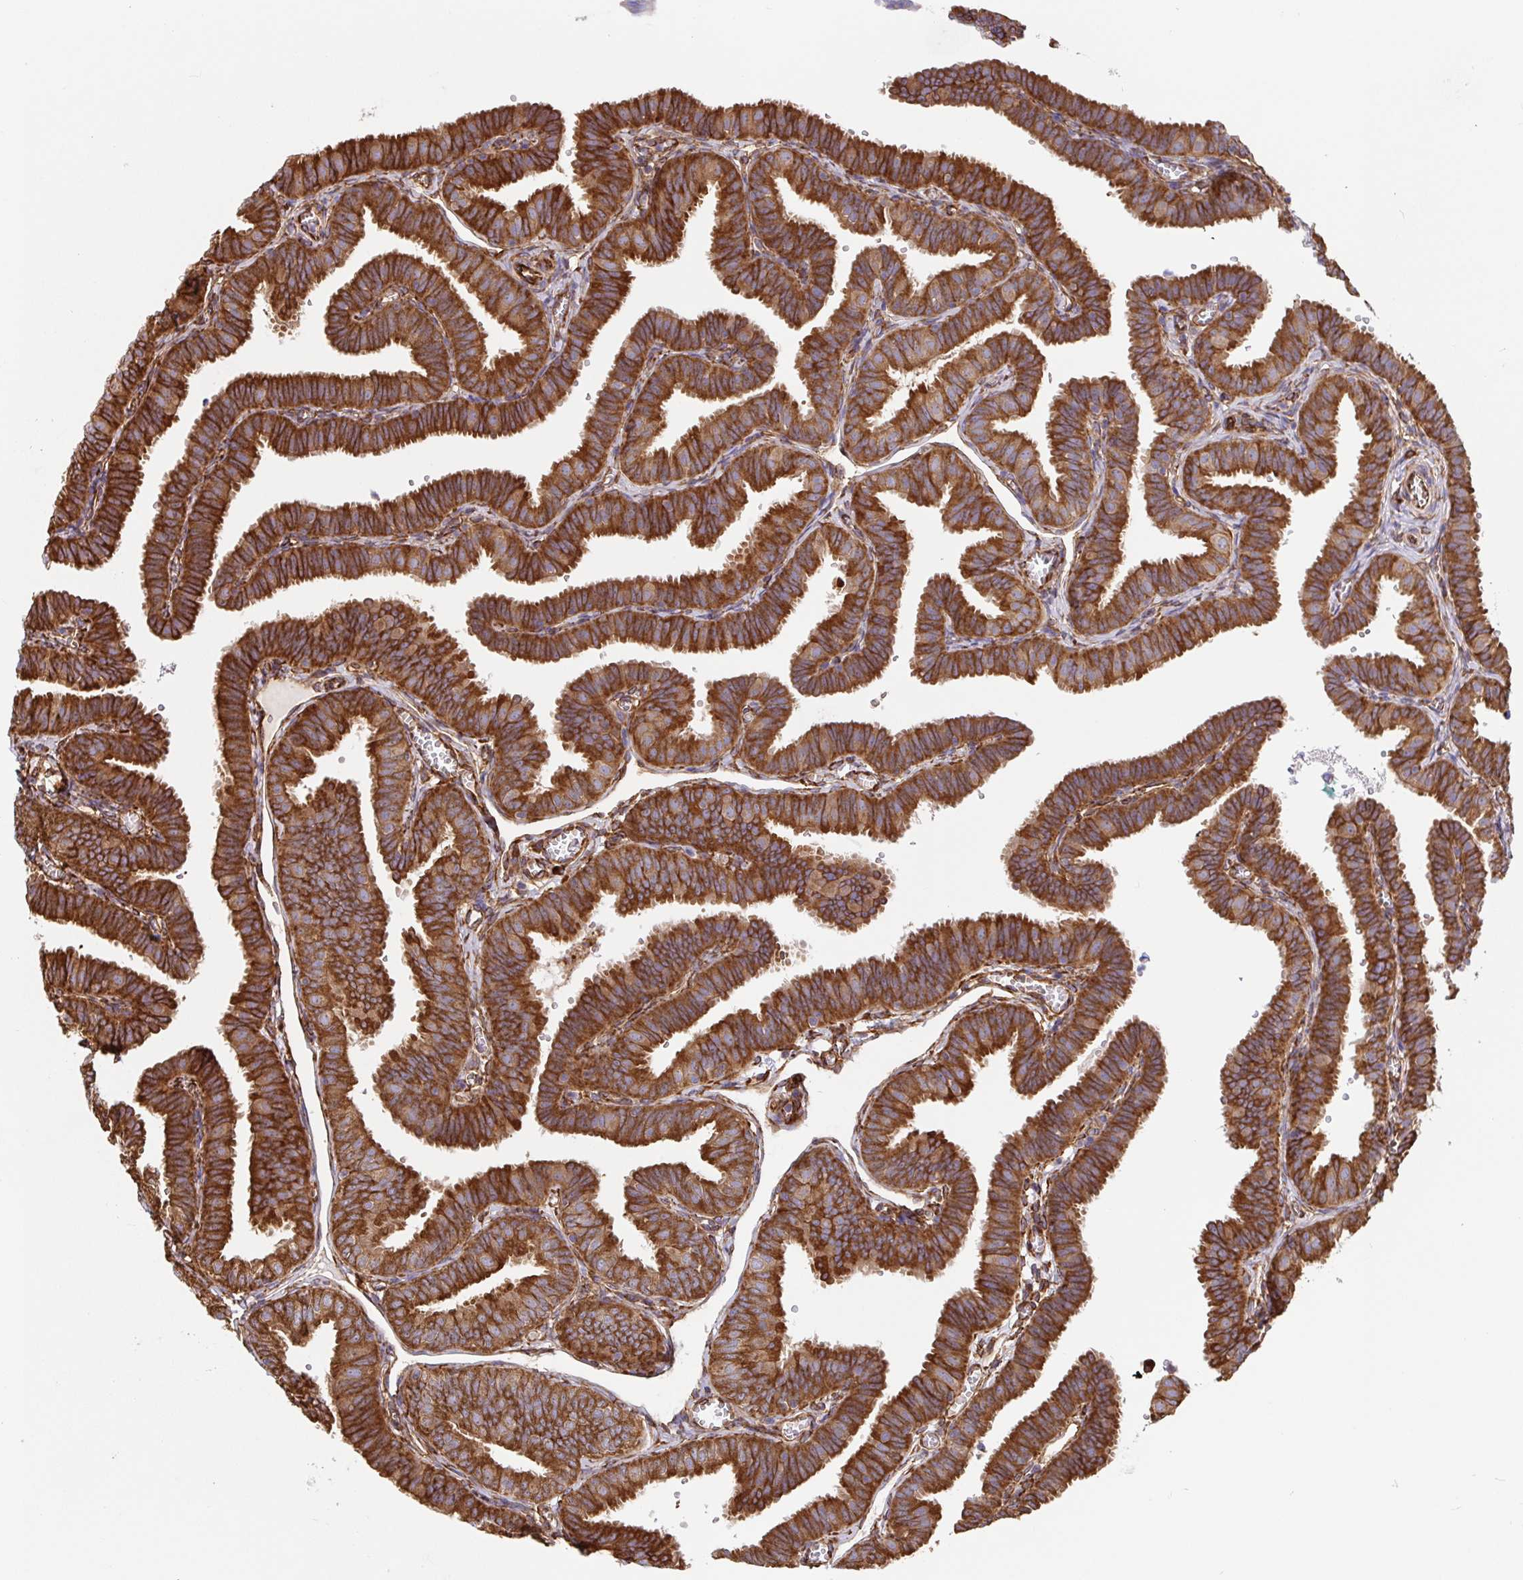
{"staining": {"intensity": "strong", "quantity": ">75%", "location": "cytoplasmic/membranous"}, "tissue": "fallopian tube", "cell_type": "Glandular cells", "image_type": "normal", "snomed": [{"axis": "morphology", "description": "Normal tissue, NOS"}, {"axis": "topography", "description": "Fallopian tube"}], "caption": "The immunohistochemical stain shows strong cytoplasmic/membranous staining in glandular cells of unremarkable fallopian tube.", "gene": "MAOA", "patient": {"sex": "female", "age": 25}}